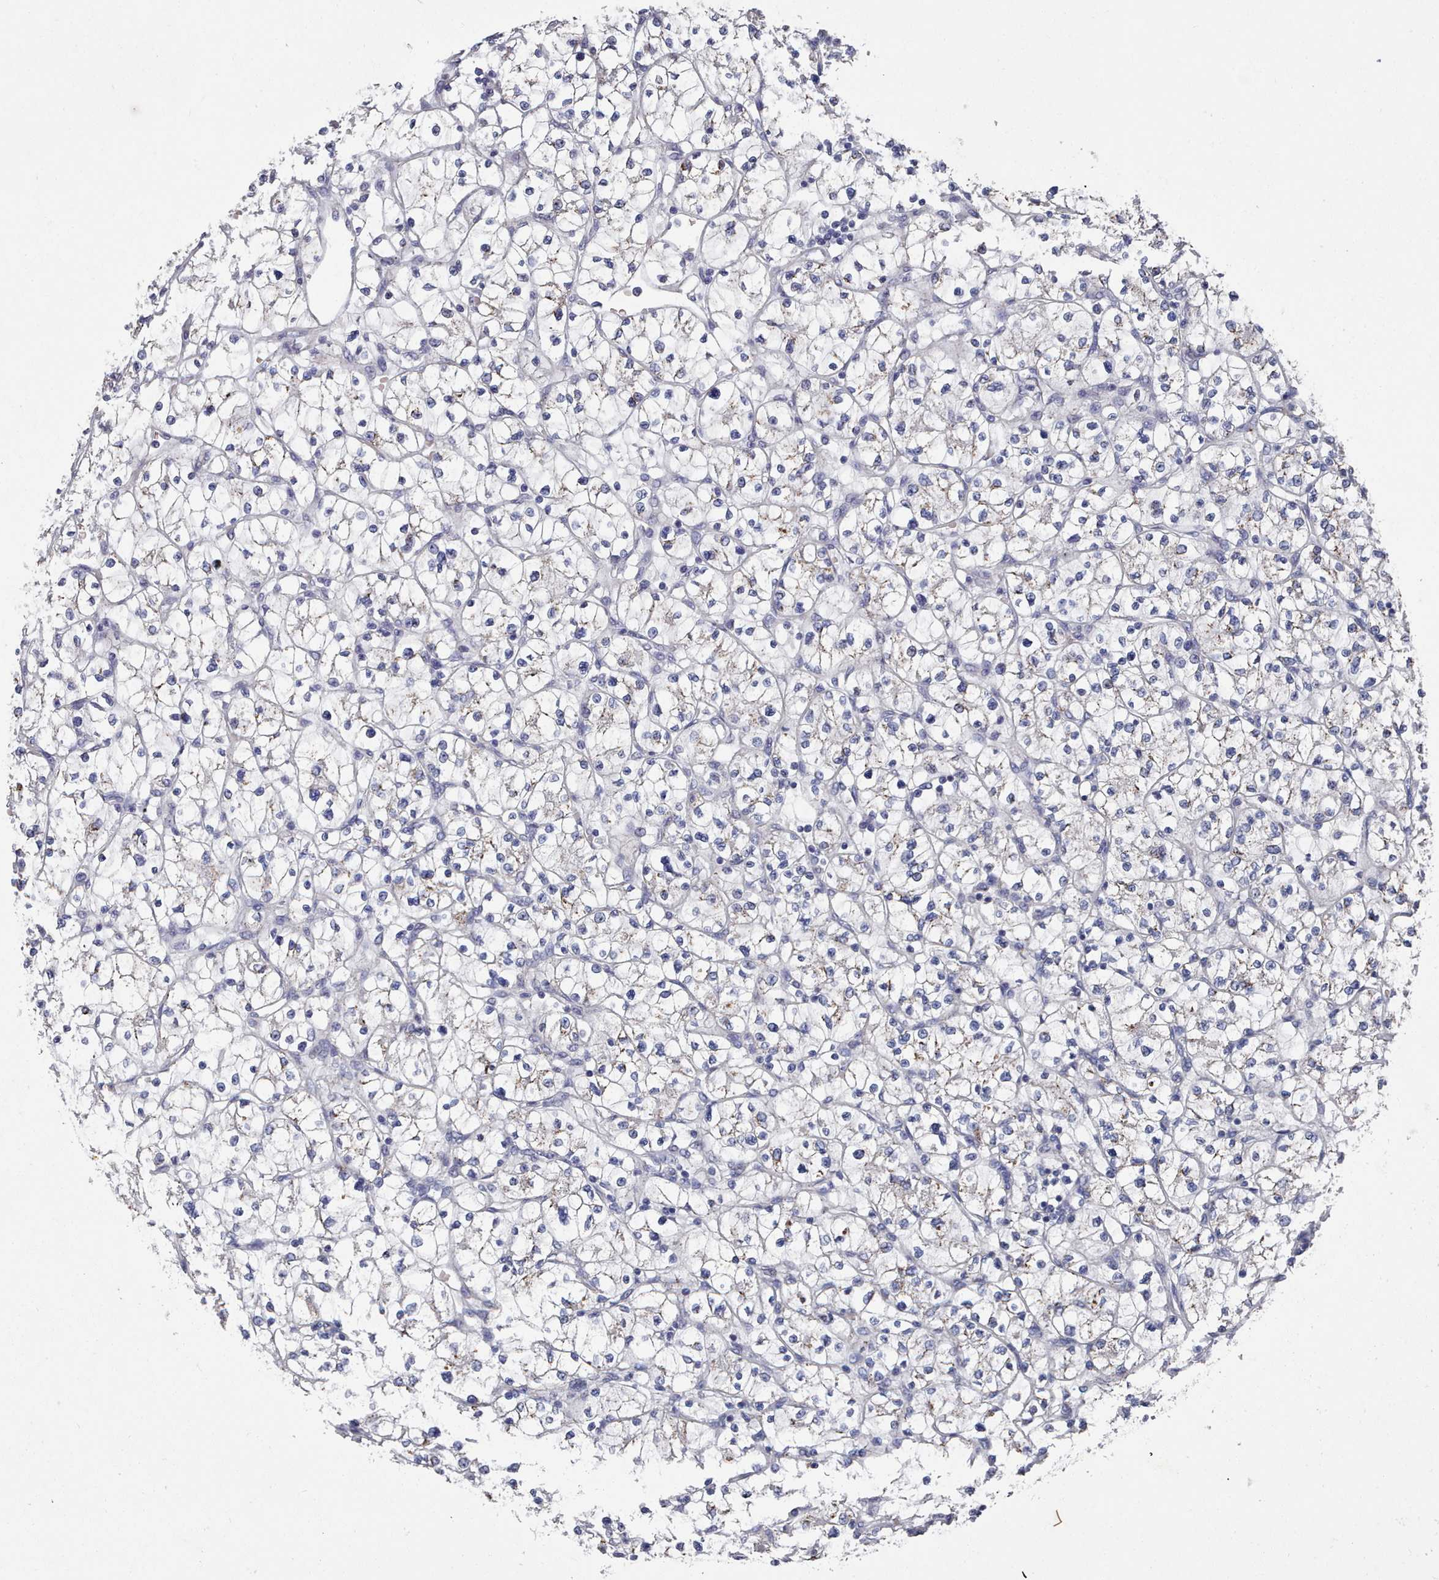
{"staining": {"intensity": "negative", "quantity": "none", "location": "none"}, "tissue": "renal cancer", "cell_type": "Tumor cells", "image_type": "cancer", "snomed": [{"axis": "morphology", "description": "Adenocarcinoma, NOS"}, {"axis": "topography", "description": "Kidney"}], "caption": "DAB (3,3'-diaminobenzidine) immunohistochemical staining of adenocarcinoma (renal) demonstrates no significant positivity in tumor cells.", "gene": "ACAD11", "patient": {"sex": "female", "age": 64}}